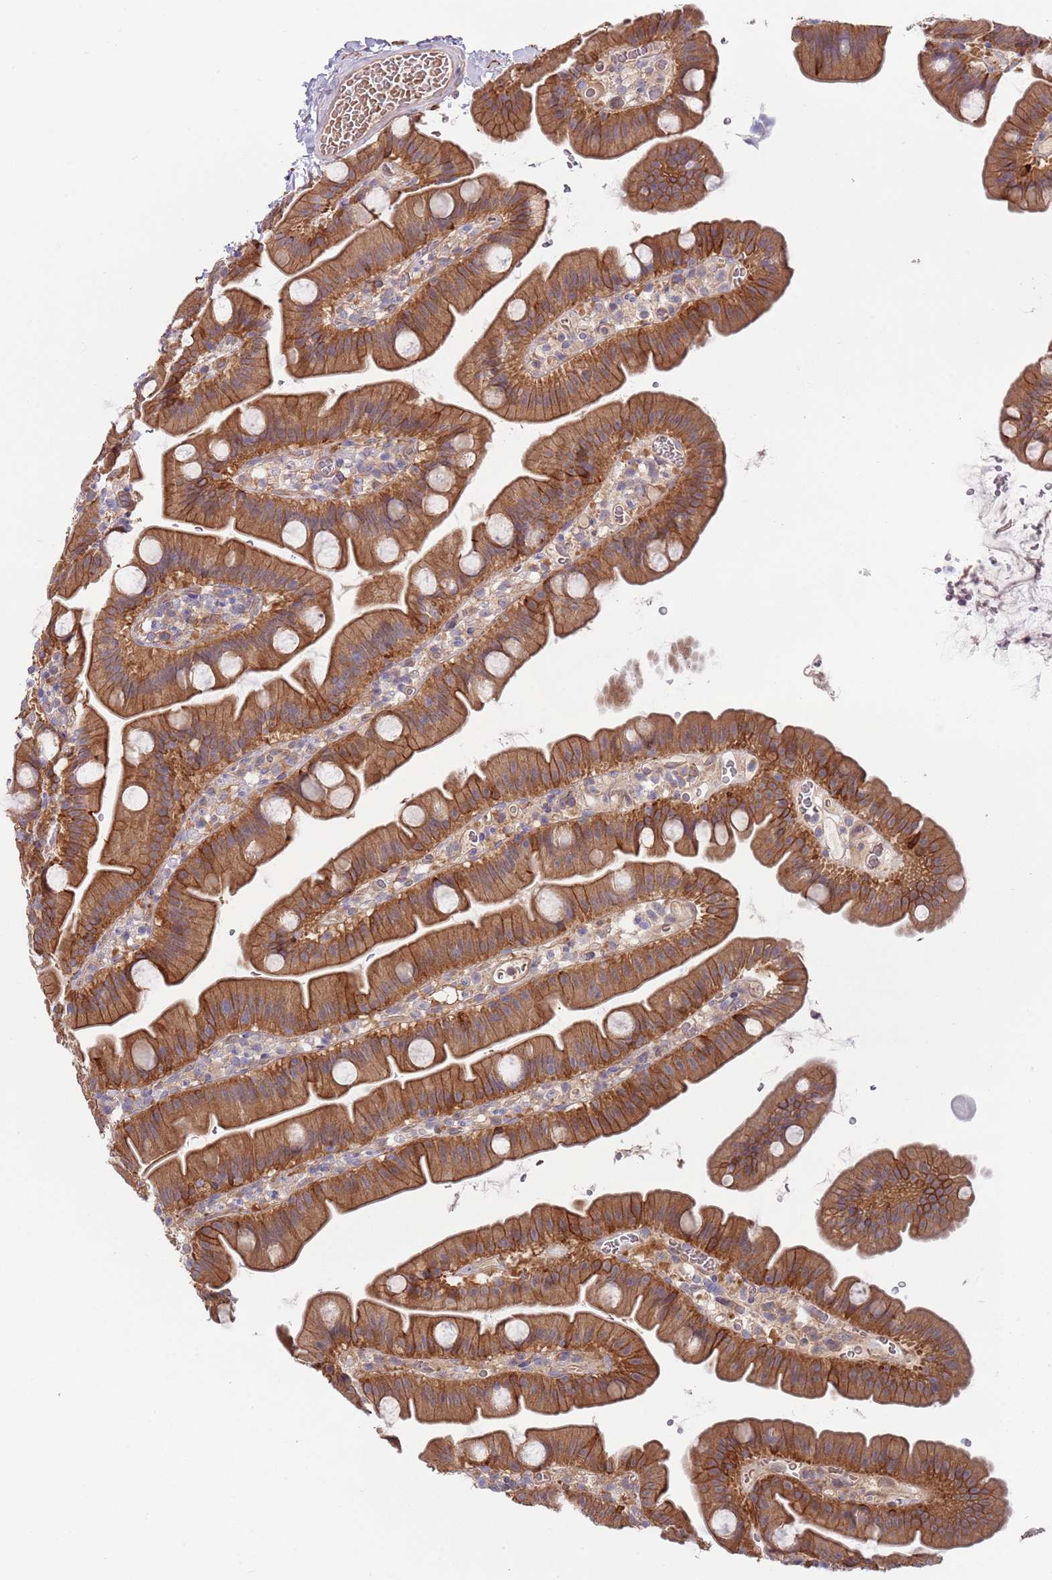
{"staining": {"intensity": "moderate", "quantity": ">75%", "location": "cytoplasmic/membranous"}, "tissue": "small intestine", "cell_type": "Glandular cells", "image_type": "normal", "snomed": [{"axis": "morphology", "description": "Normal tissue, NOS"}, {"axis": "topography", "description": "Small intestine"}], "caption": "Glandular cells demonstrate moderate cytoplasmic/membranous staining in approximately >75% of cells in normal small intestine. Ihc stains the protein of interest in brown and the nuclei are stained blue.", "gene": "GSDMD", "patient": {"sex": "female", "age": 68}}